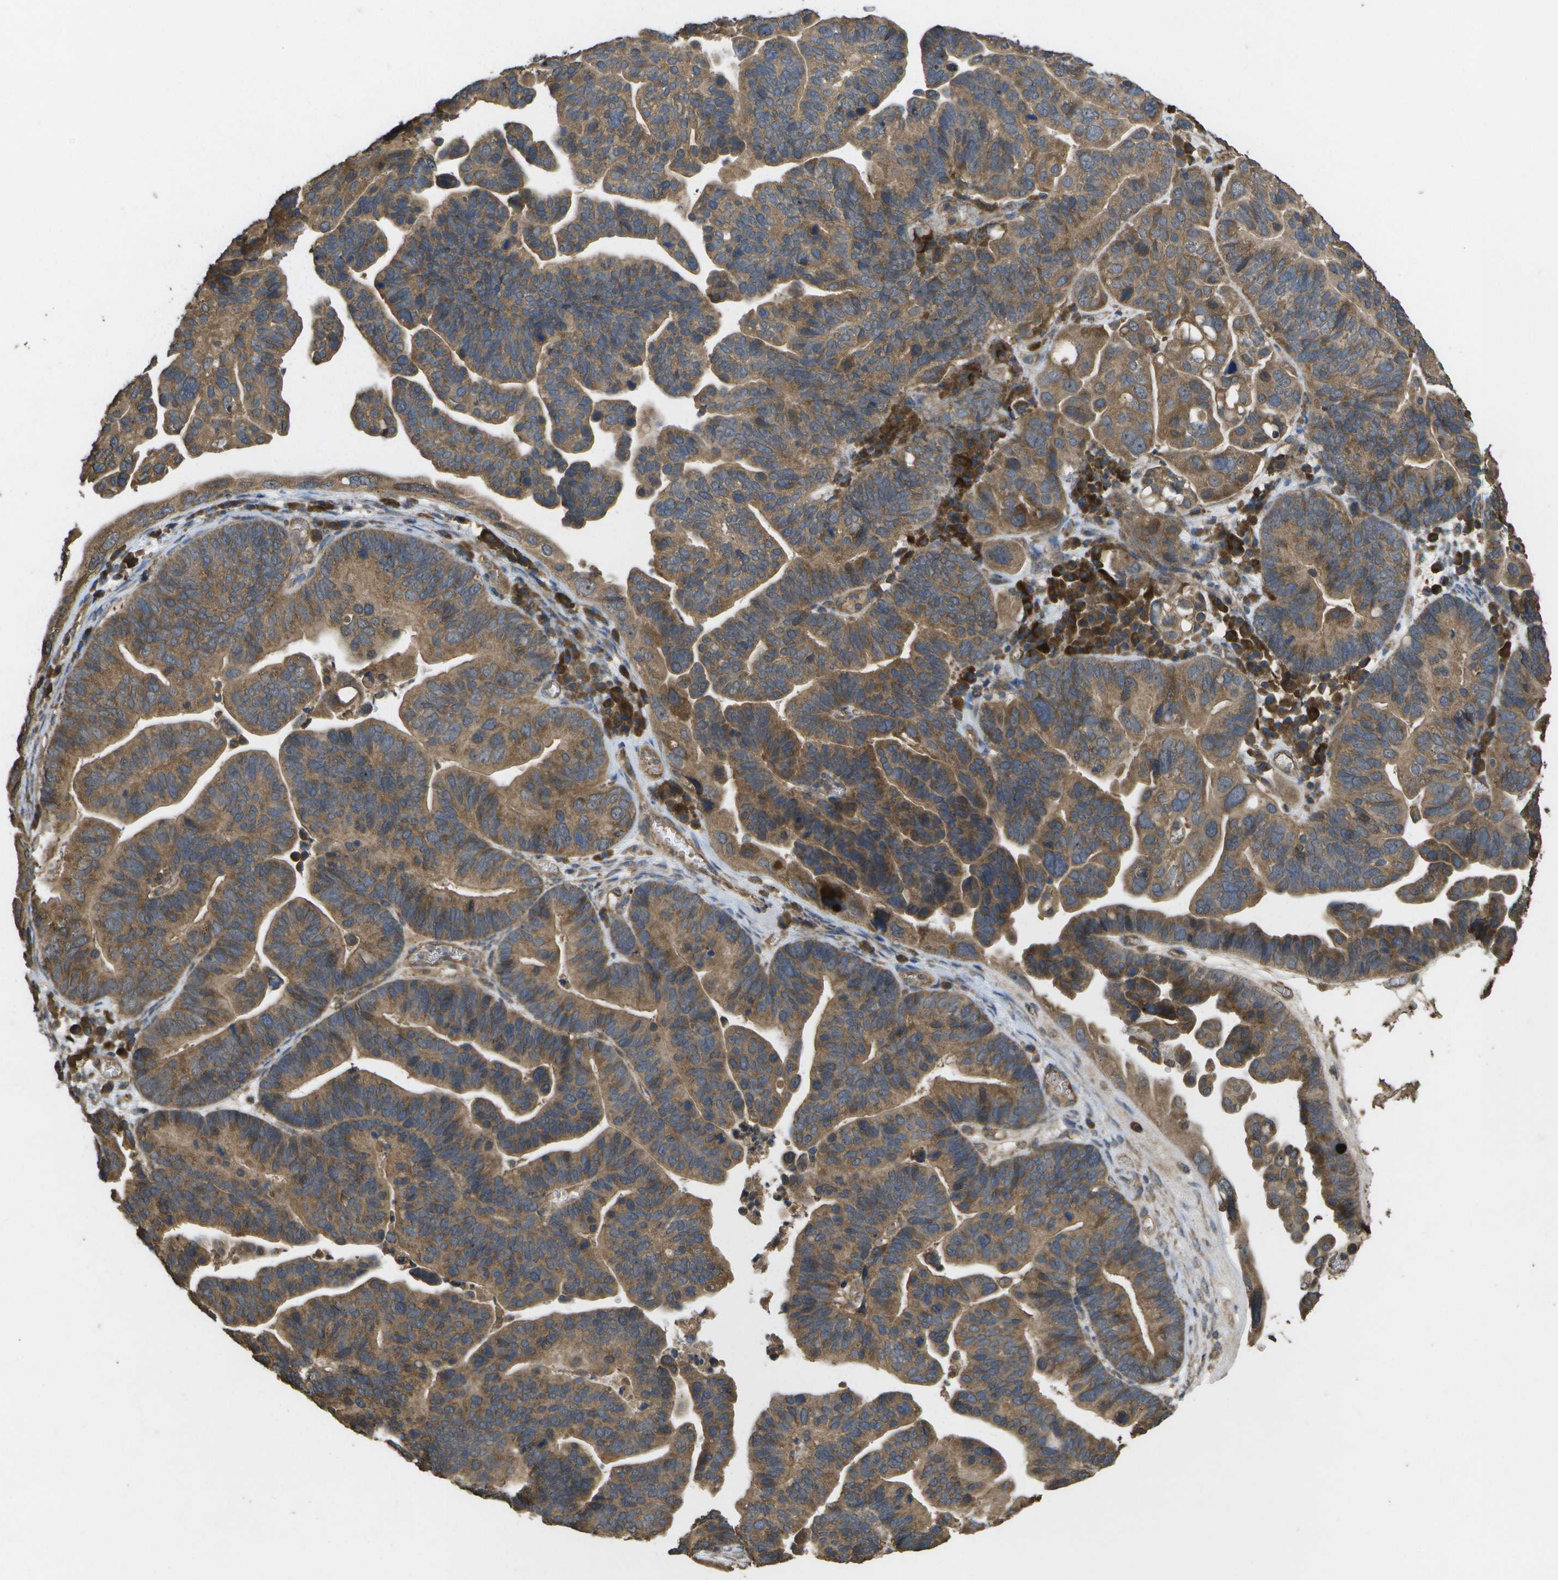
{"staining": {"intensity": "moderate", "quantity": ">75%", "location": "cytoplasmic/membranous"}, "tissue": "ovarian cancer", "cell_type": "Tumor cells", "image_type": "cancer", "snomed": [{"axis": "morphology", "description": "Cystadenocarcinoma, serous, NOS"}, {"axis": "topography", "description": "Ovary"}], "caption": "Immunohistochemistry (DAB) staining of human ovarian serous cystadenocarcinoma displays moderate cytoplasmic/membranous protein expression in about >75% of tumor cells. Ihc stains the protein in brown and the nuclei are stained blue.", "gene": "SACS", "patient": {"sex": "female", "age": 56}}